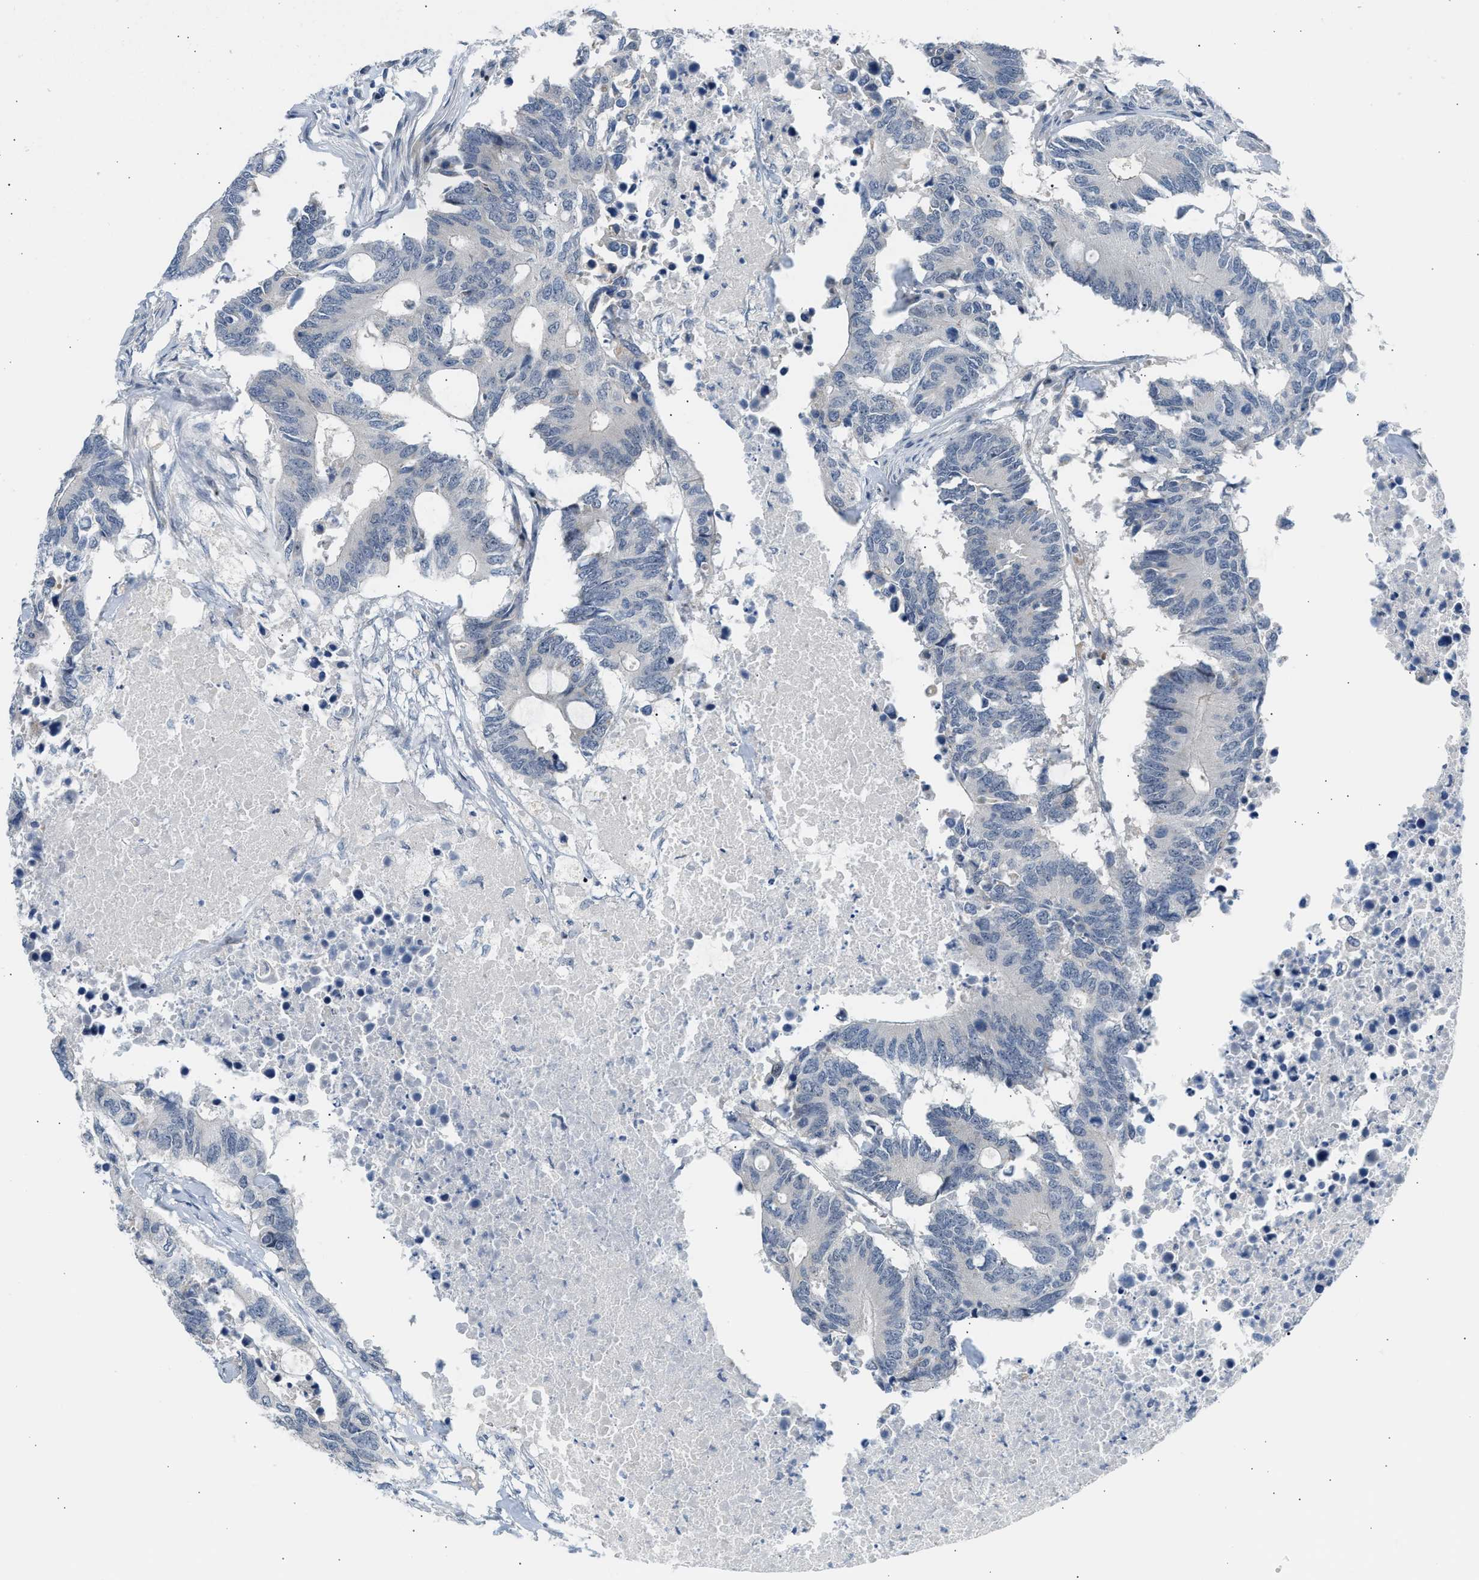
{"staining": {"intensity": "negative", "quantity": "none", "location": "none"}, "tissue": "colorectal cancer", "cell_type": "Tumor cells", "image_type": "cancer", "snomed": [{"axis": "morphology", "description": "Adenocarcinoma, NOS"}, {"axis": "topography", "description": "Colon"}], "caption": "This is a micrograph of IHC staining of colorectal cancer, which shows no staining in tumor cells.", "gene": "NPS", "patient": {"sex": "male", "age": 71}}